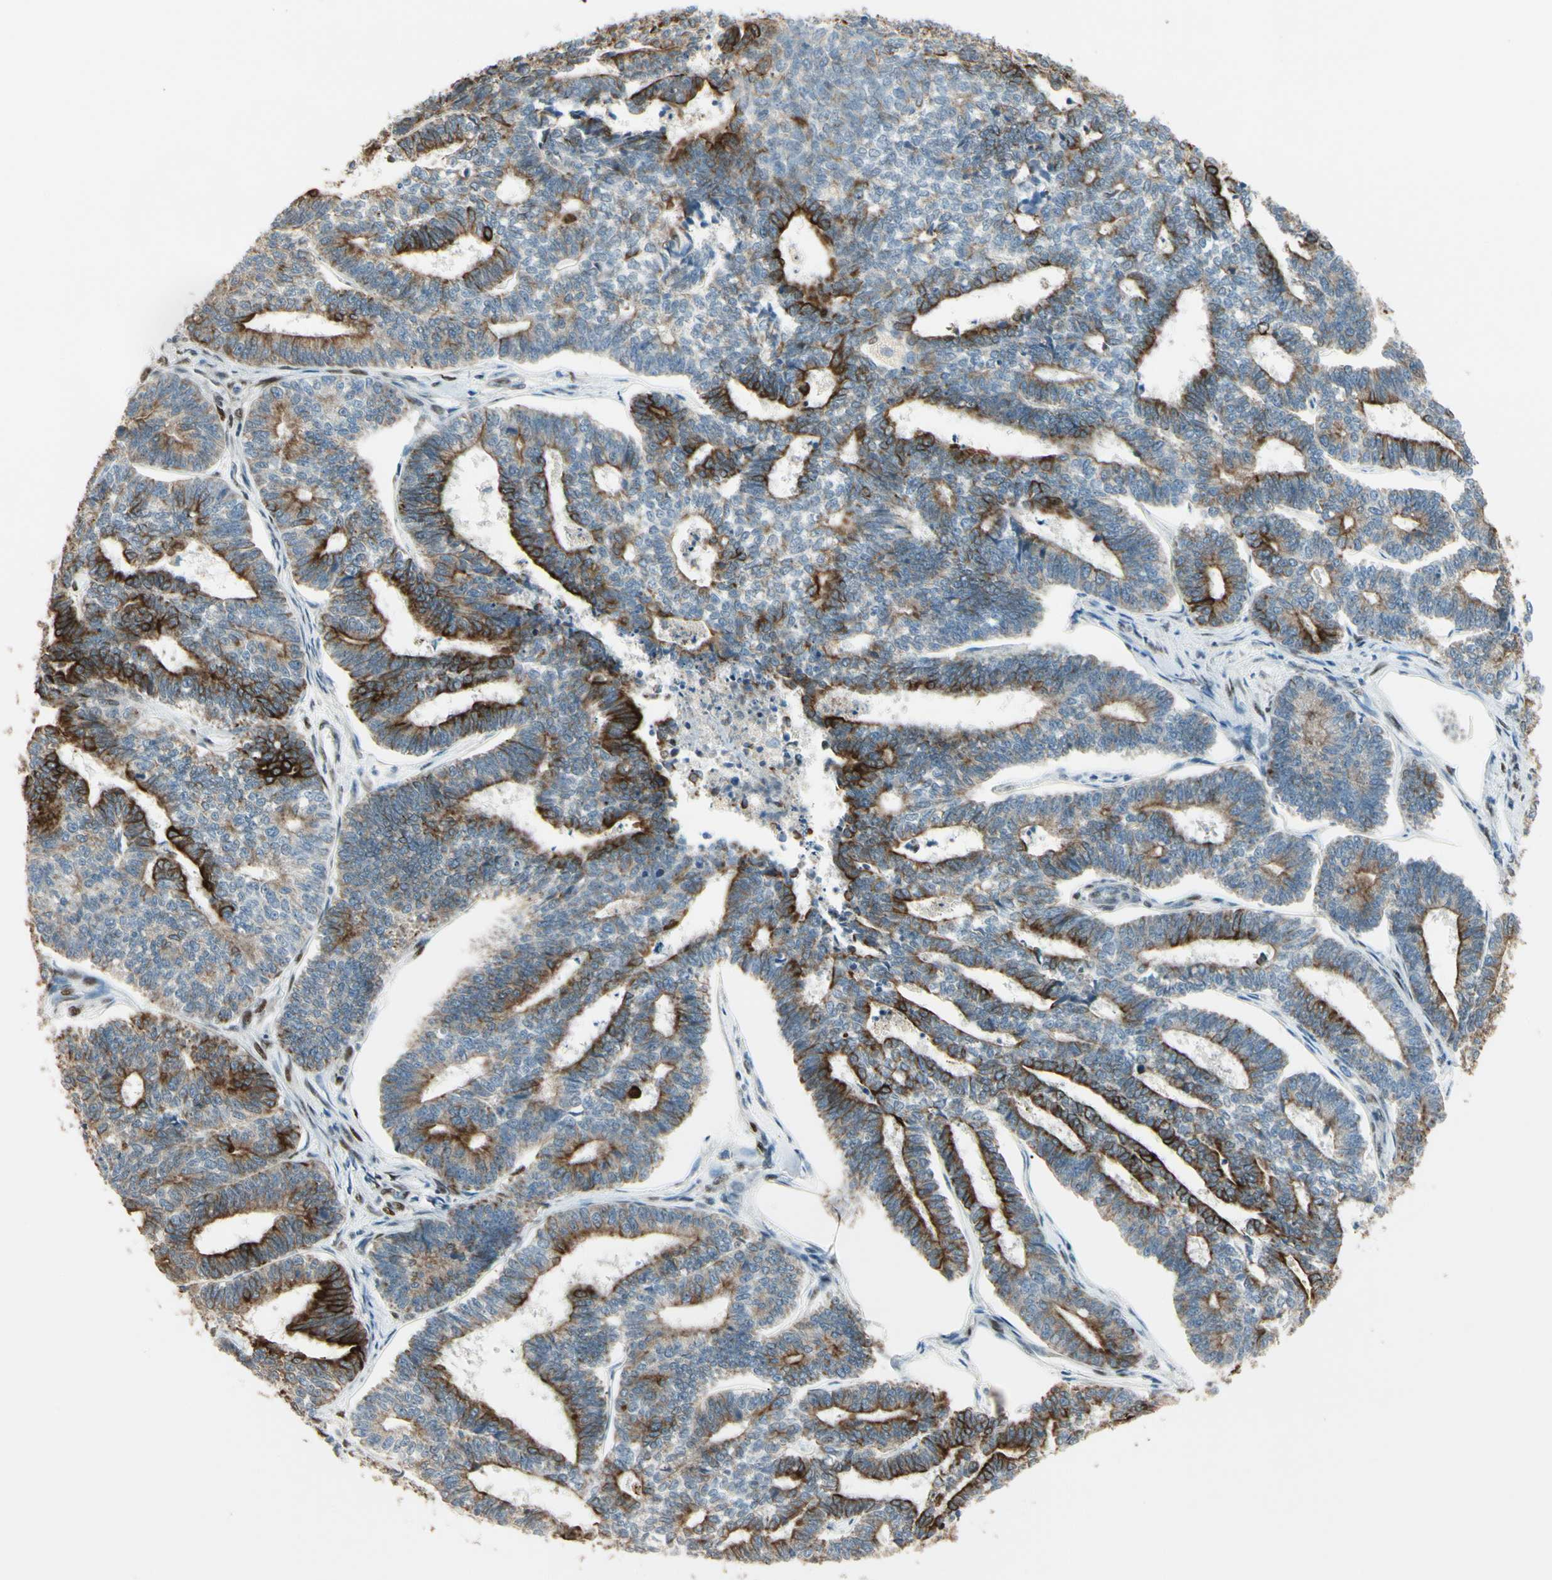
{"staining": {"intensity": "strong", "quantity": "25%-75%", "location": "cytoplasmic/membranous"}, "tissue": "endometrial cancer", "cell_type": "Tumor cells", "image_type": "cancer", "snomed": [{"axis": "morphology", "description": "Adenocarcinoma, NOS"}, {"axis": "topography", "description": "Endometrium"}], "caption": "Human endometrial cancer (adenocarcinoma) stained for a protein (brown) reveals strong cytoplasmic/membranous positive positivity in approximately 25%-75% of tumor cells.", "gene": "ATXN1", "patient": {"sex": "female", "age": 70}}